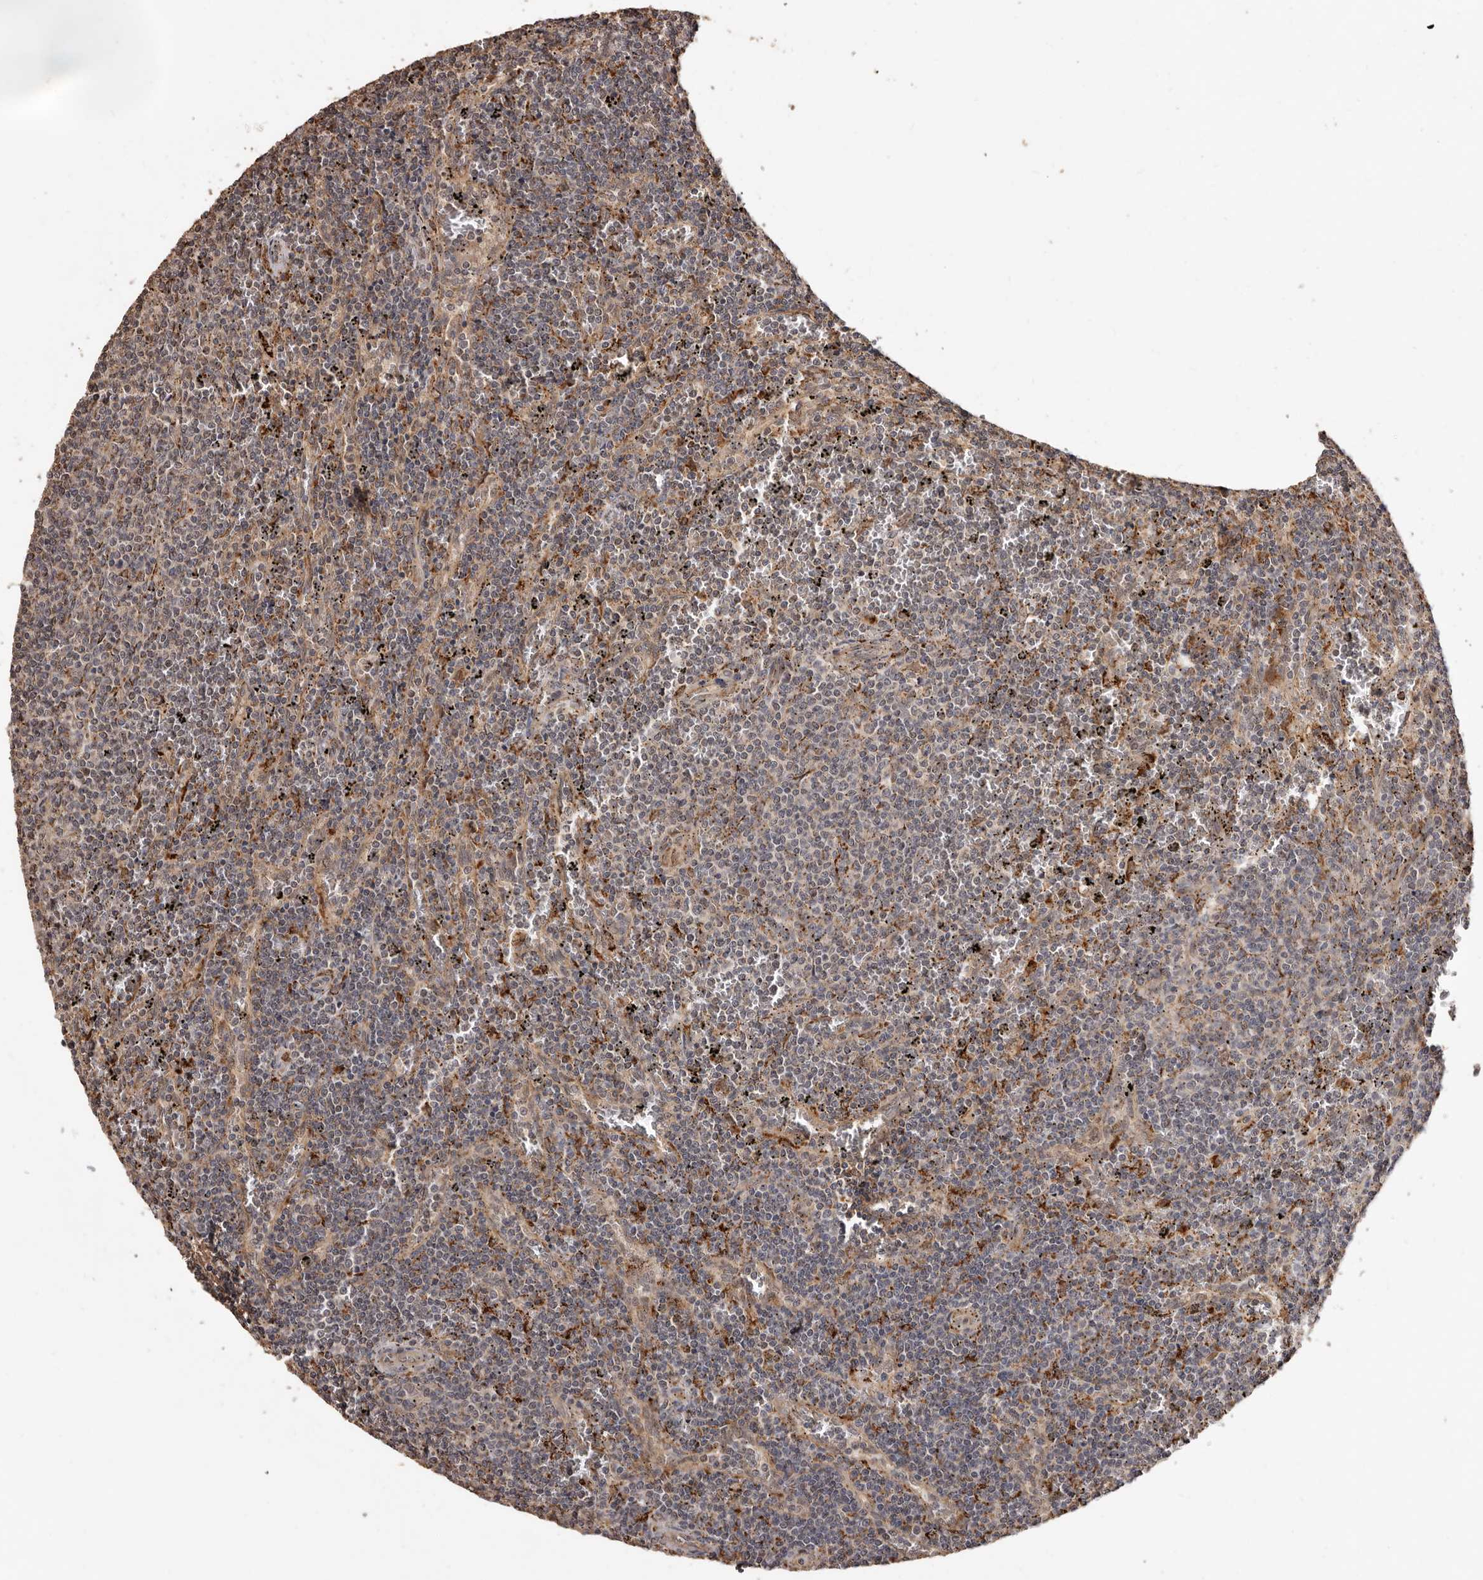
{"staining": {"intensity": "weak", "quantity": "<25%", "location": "cytoplasmic/membranous"}, "tissue": "lymphoma", "cell_type": "Tumor cells", "image_type": "cancer", "snomed": [{"axis": "morphology", "description": "Malignant lymphoma, non-Hodgkin's type, Low grade"}, {"axis": "topography", "description": "Spleen"}], "caption": "Protein analysis of lymphoma reveals no significant expression in tumor cells.", "gene": "AKAP7", "patient": {"sex": "female", "age": 50}}